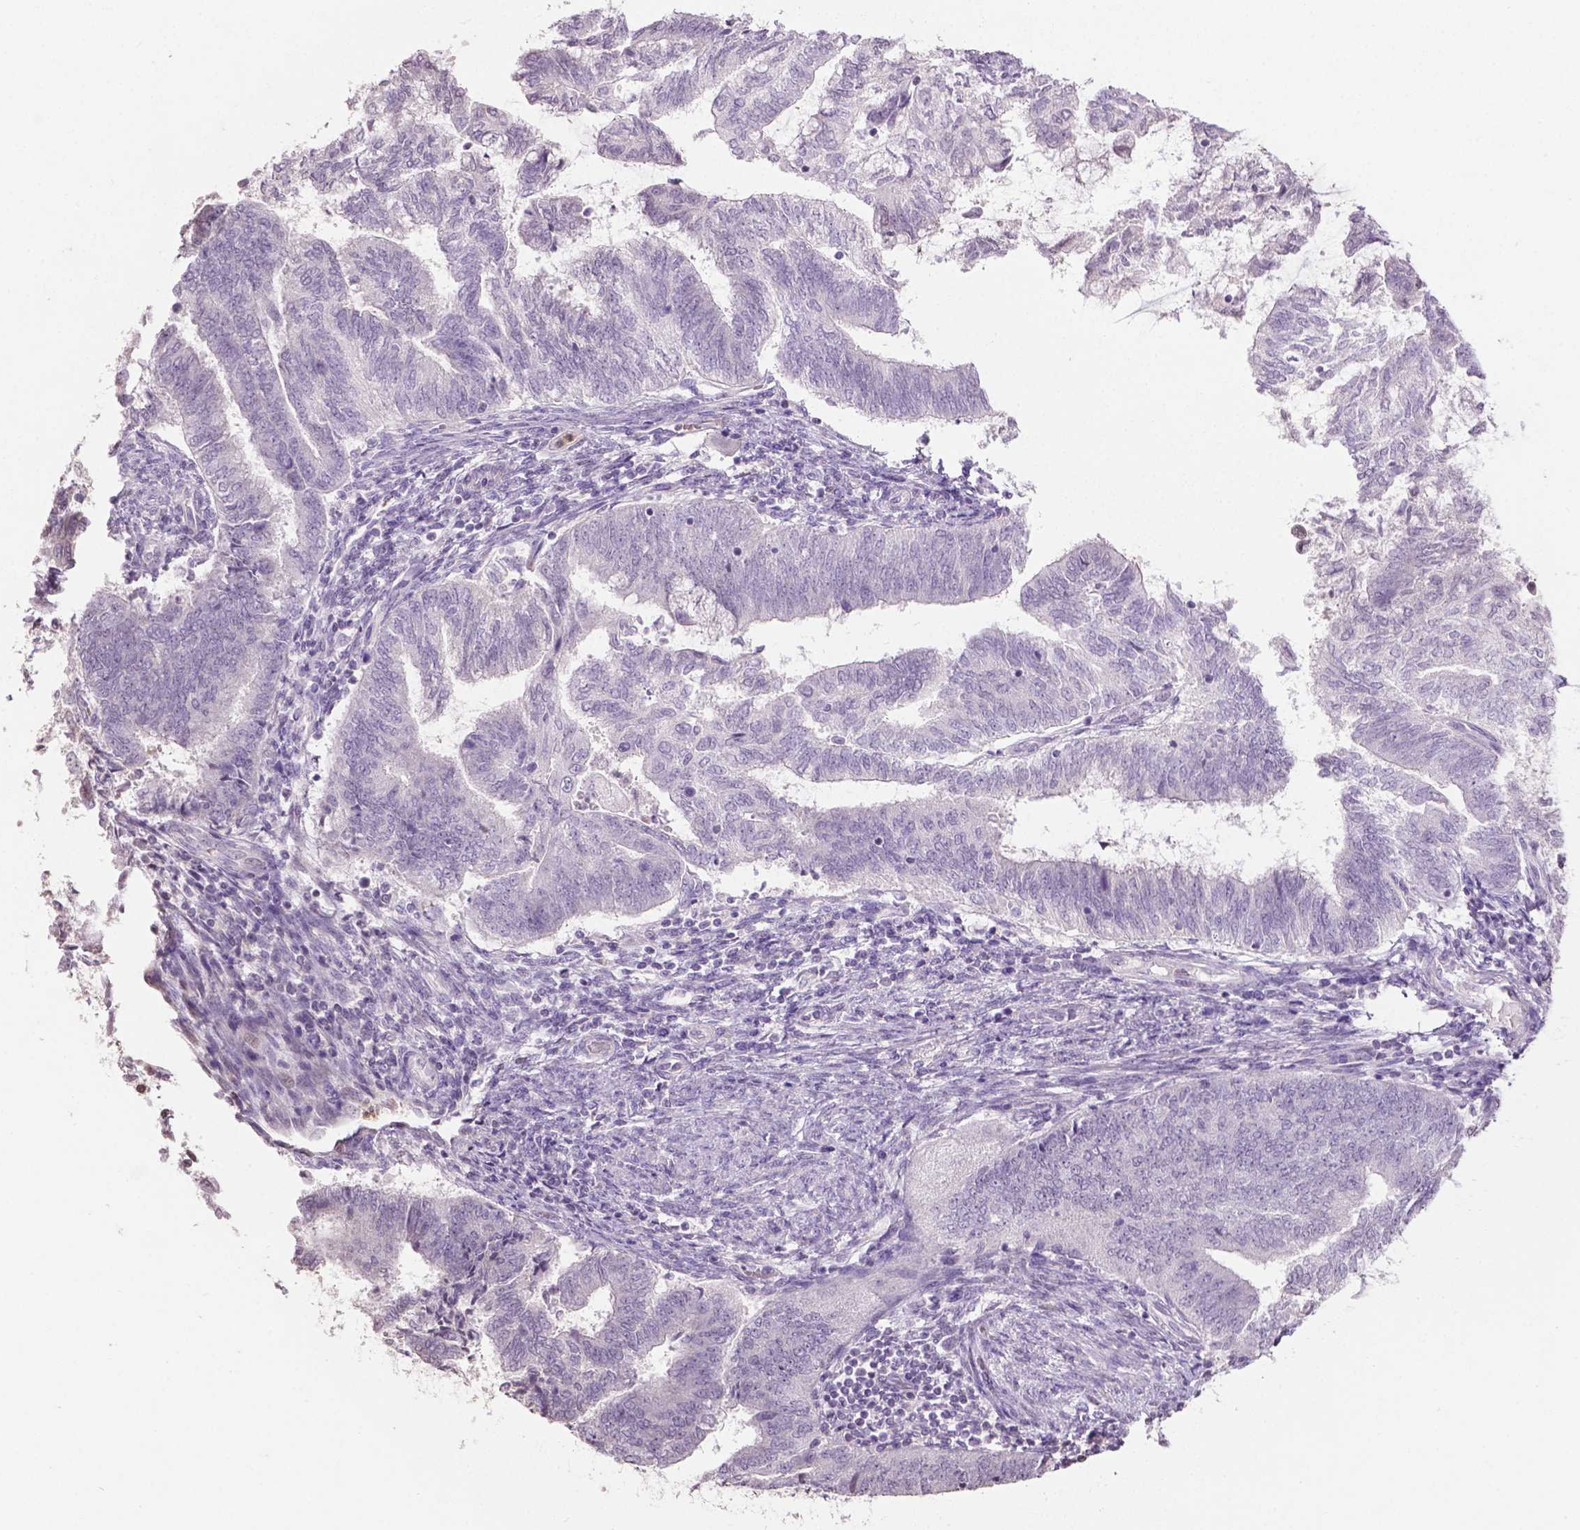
{"staining": {"intensity": "negative", "quantity": "none", "location": "none"}, "tissue": "endometrial cancer", "cell_type": "Tumor cells", "image_type": "cancer", "snomed": [{"axis": "morphology", "description": "Adenocarcinoma, NOS"}, {"axis": "topography", "description": "Endometrium"}], "caption": "The immunohistochemistry (IHC) image has no significant staining in tumor cells of endometrial cancer tissue.", "gene": "NTNG2", "patient": {"sex": "female", "age": 65}}